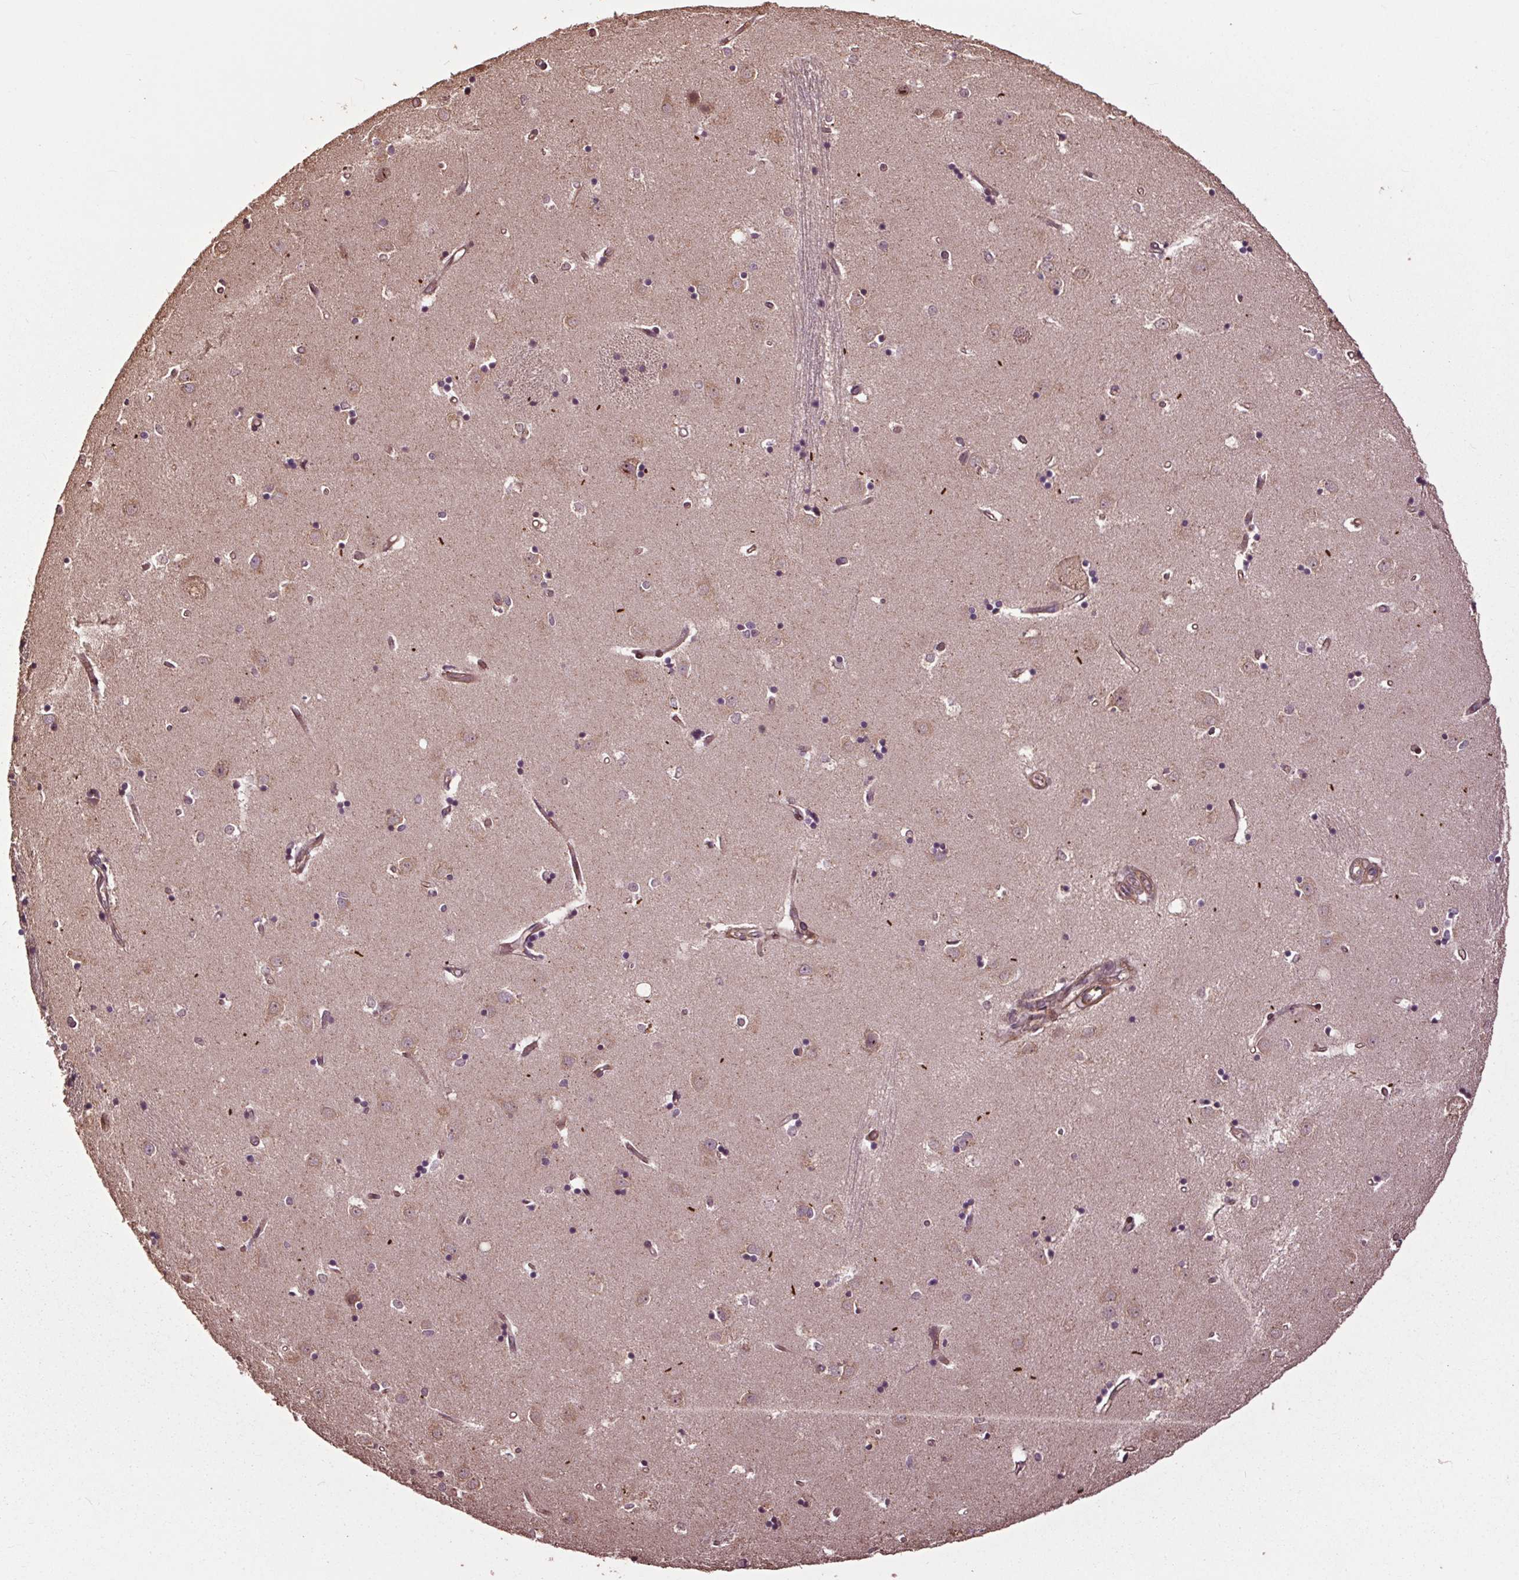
{"staining": {"intensity": "negative", "quantity": "none", "location": "none"}, "tissue": "caudate", "cell_type": "Glial cells", "image_type": "normal", "snomed": [{"axis": "morphology", "description": "Normal tissue, NOS"}, {"axis": "topography", "description": "Lateral ventricle wall"}], "caption": "Immunohistochemical staining of normal human caudate reveals no significant expression in glial cells.", "gene": "CEP95", "patient": {"sex": "male", "age": 54}}